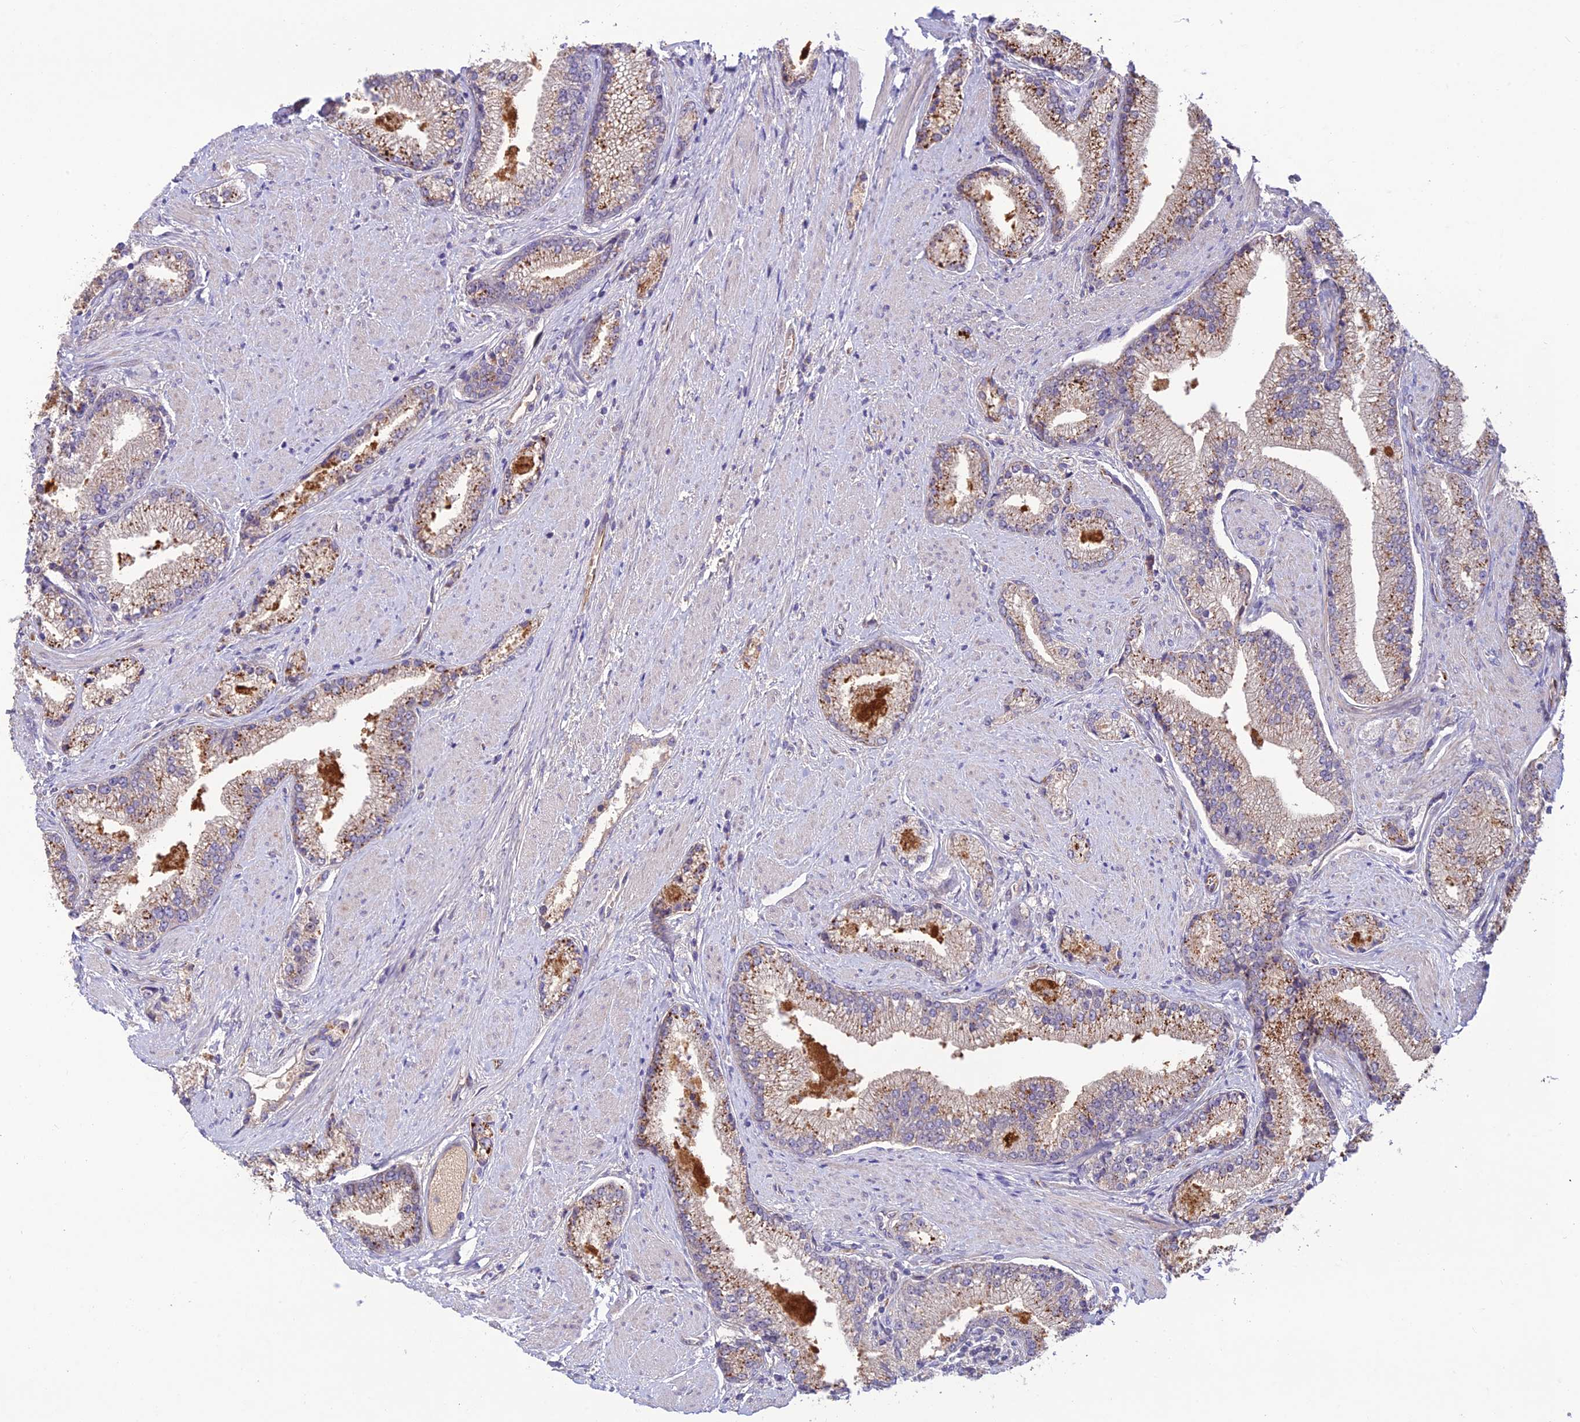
{"staining": {"intensity": "strong", "quantity": "25%-75%", "location": "cytoplasmic/membranous"}, "tissue": "prostate cancer", "cell_type": "Tumor cells", "image_type": "cancer", "snomed": [{"axis": "morphology", "description": "Adenocarcinoma, High grade"}, {"axis": "topography", "description": "Prostate"}], "caption": "The image exhibits immunohistochemical staining of prostate cancer (high-grade adenocarcinoma). There is strong cytoplasmic/membranous staining is identified in about 25%-75% of tumor cells.", "gene": "ST8SIA5", "patient": {"sex": "male", "age": 67}}